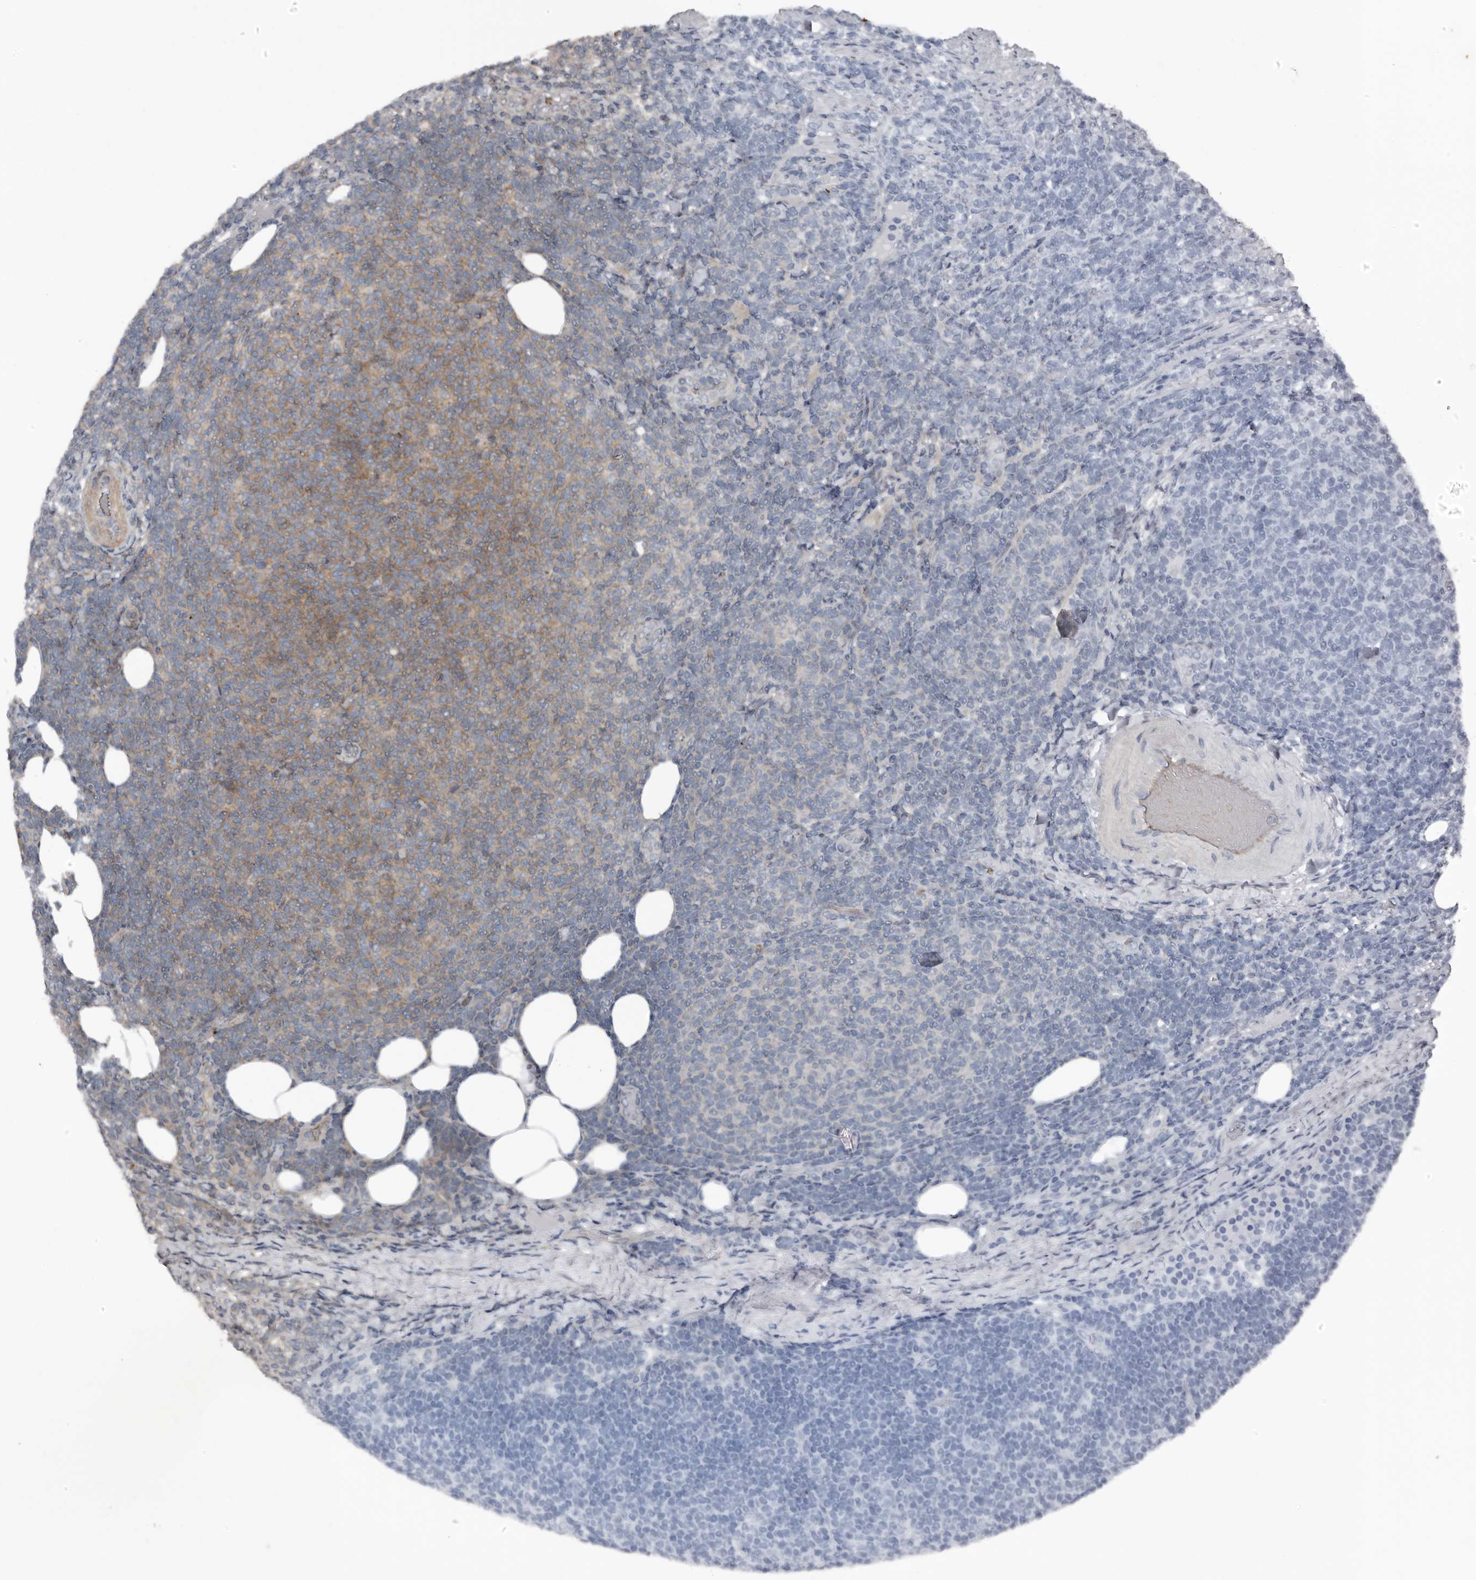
{"staining": {"intensity": "moderate", "quantity": "25%-75%", "location": "cytoplasmic/membranous"}, "tissue": "lymphoma", "cell_type": "Tumor cells", "image_type": "cancer", "snomed": [{"axis": "morphology", "description": "Malignant lymphoma, non-Hodgkin's type, Low grade"}, {"axis": "topography", "description": "Lymph node"}], "caption": "This micrograph exhibits IHC staining of lymphoma, with medium moderate cytoplasmic/membranous staining in approximately 25%-75% of tumor cells.", "gene": "FBXO31", "patient": {"sex": "male", "age": 66}}